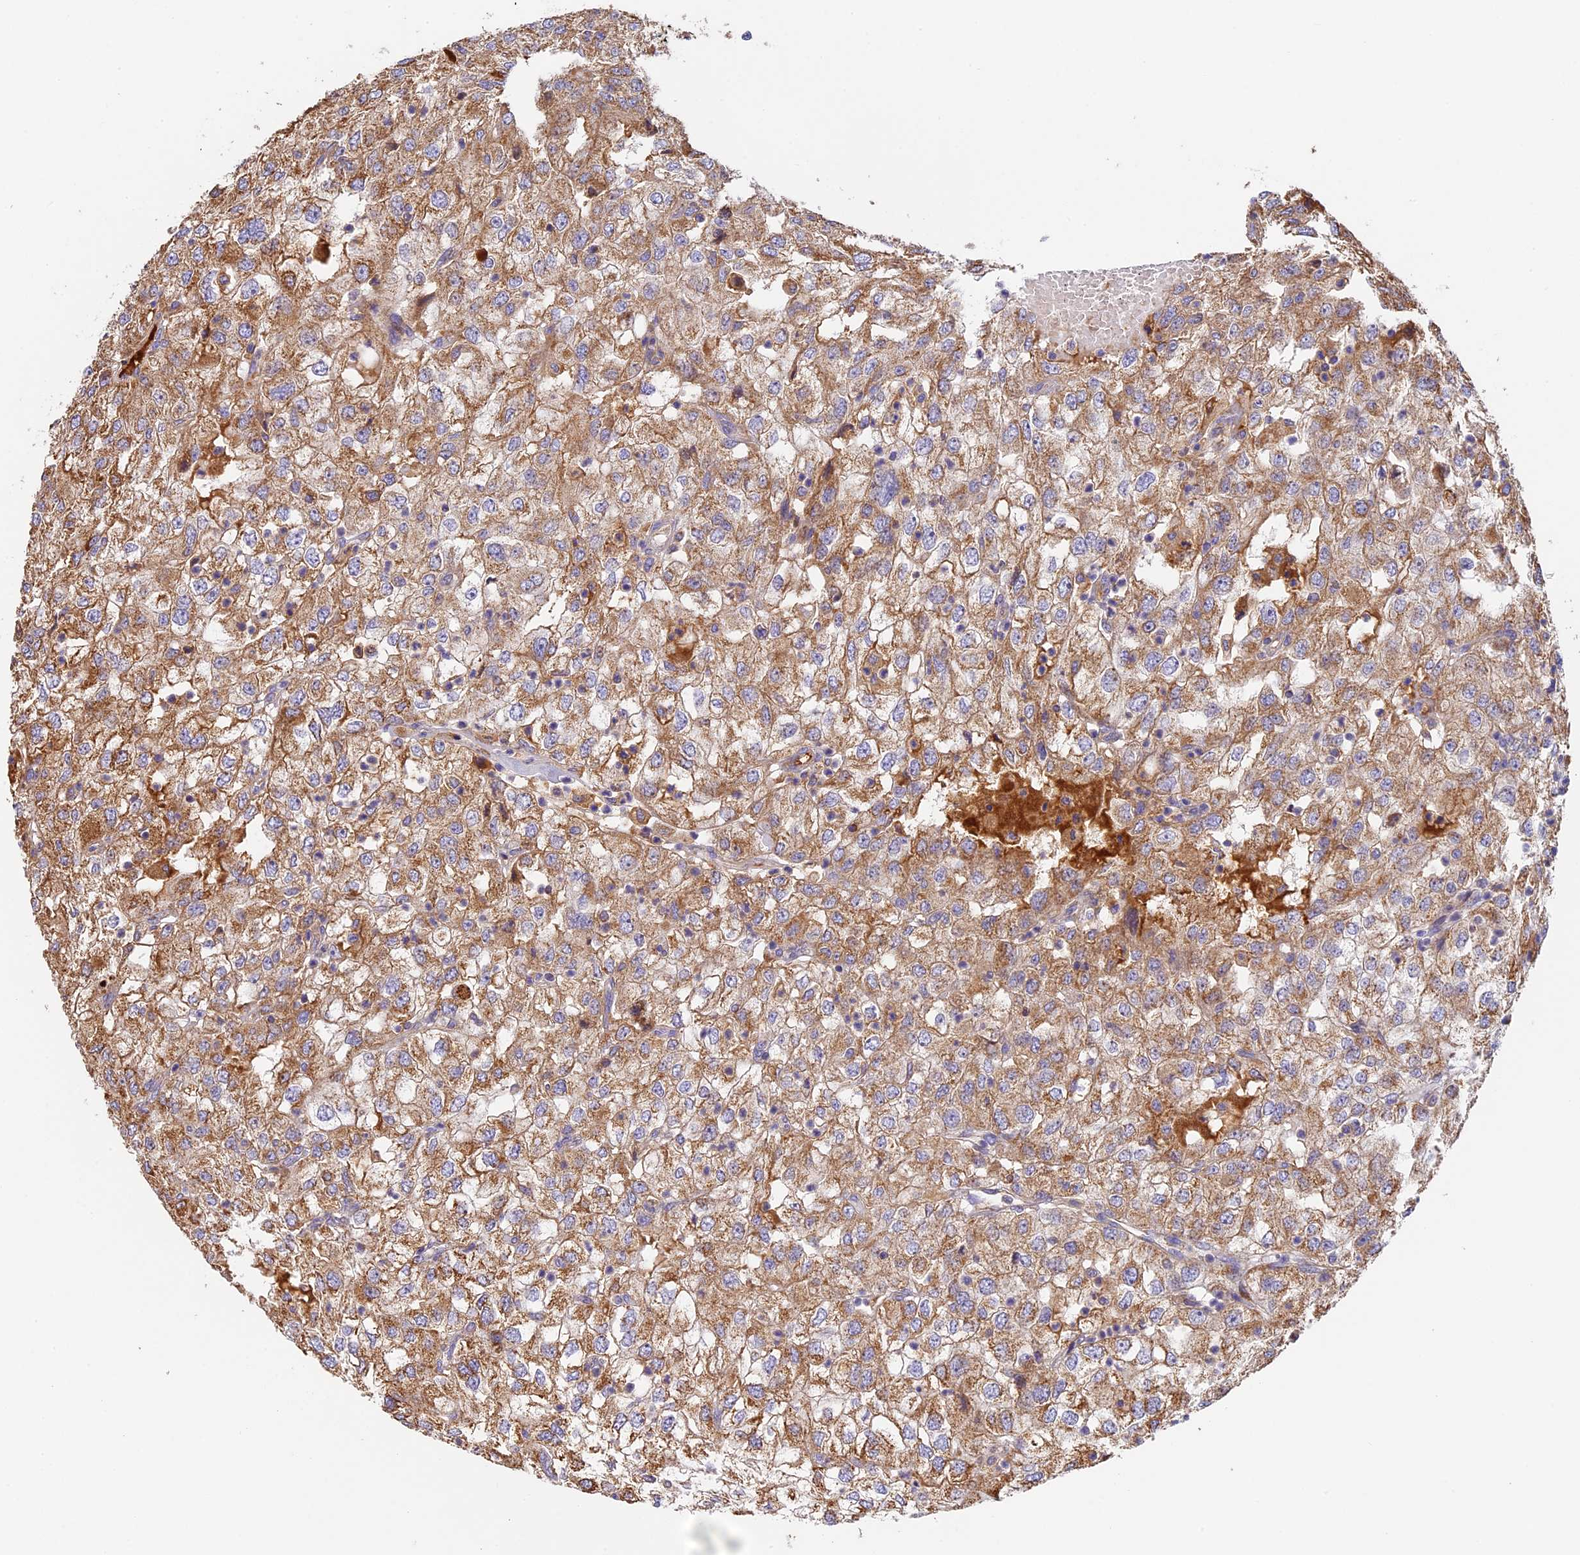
{"staining": {"intensity": "moderate", "quantity": ">75%", "location": "cytoplasmic/membranous"}, "tissue": "renal cancer", "cell_type": "Tumor cells", "image_type": "cancer", "snomed": [{"axis": "morphology", "description": "Adenocarcinoma, NOS"}, {"axis": "topography", "description": "Kidney"}], "caption": "Protein expression analysis of human renal cancer reveals moderate cytoplasmic/membranous positivity in about >75% of tumor cells. (DAB (3,3'-diaminobenzidine) IHC, brown staining for protein, blue staining for nuclei).", "gene": "OCEL1", "patient": {"sex": "female", "age": 54}}